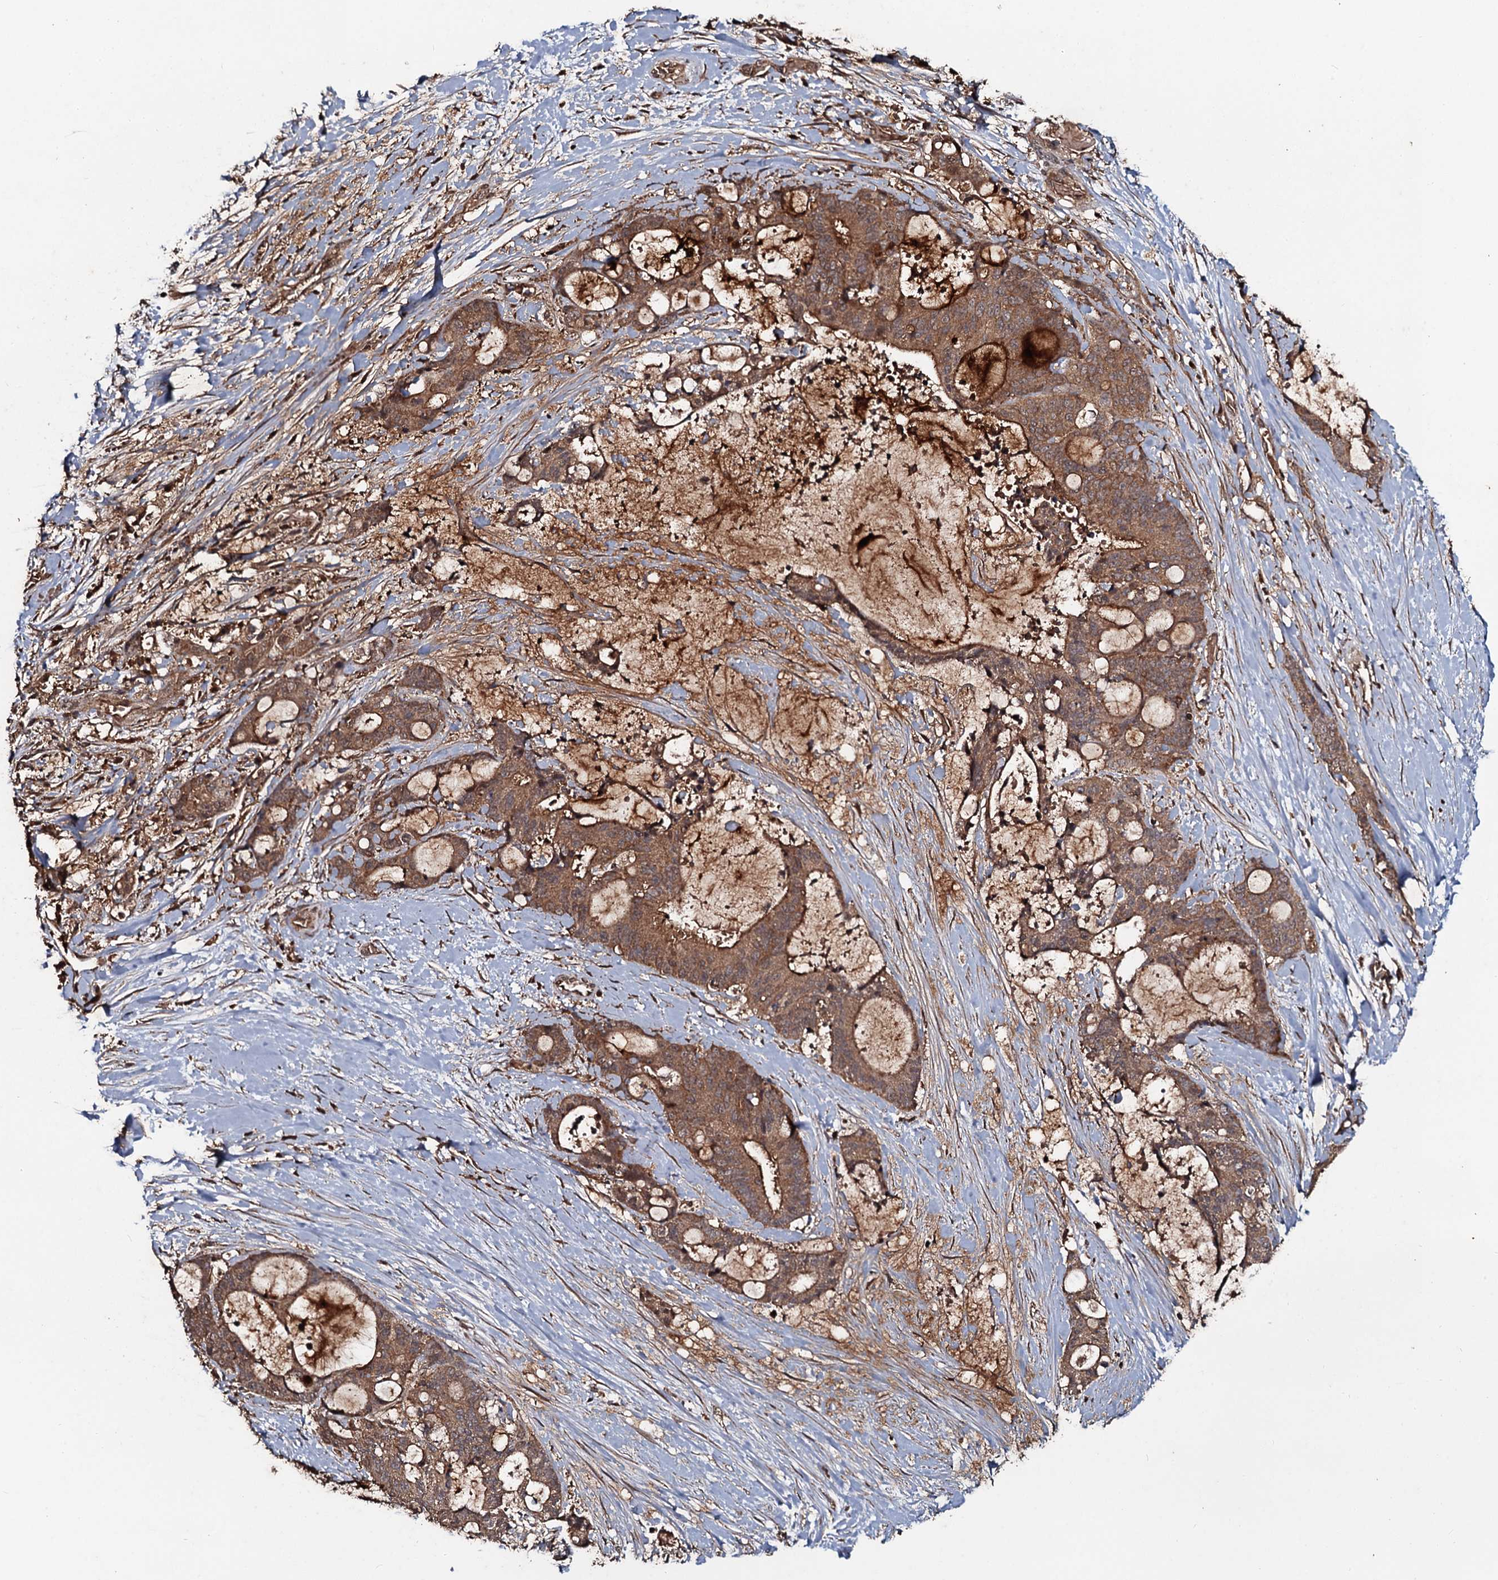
{"staining": {"intensity": "moderate", "quantity": ">75%", "location": "cytoplasmic/membranous"}, "tissue": "liver cancer", "cell_type": "Tumor cells", "image_type": "cancer", "snomed": [{"axis": "morphology", "description": "Normal tissue, NOS"}, {"axis": "morphology", "description": "Cholangiocarcinoma"}, {"axis": "topography", "description": "Liver"}, {"axis": "topography", "description": "Peripheral nerve tissue"}], "caption": "This is a micrograph of IHC staining of cholangiocarcinoma (liver), which shows moderate positivity in the cytoplasmic/membranous of tumor cells.", "gene": "ADGRG3", "patient": {"sex": "female", "age": 73}}